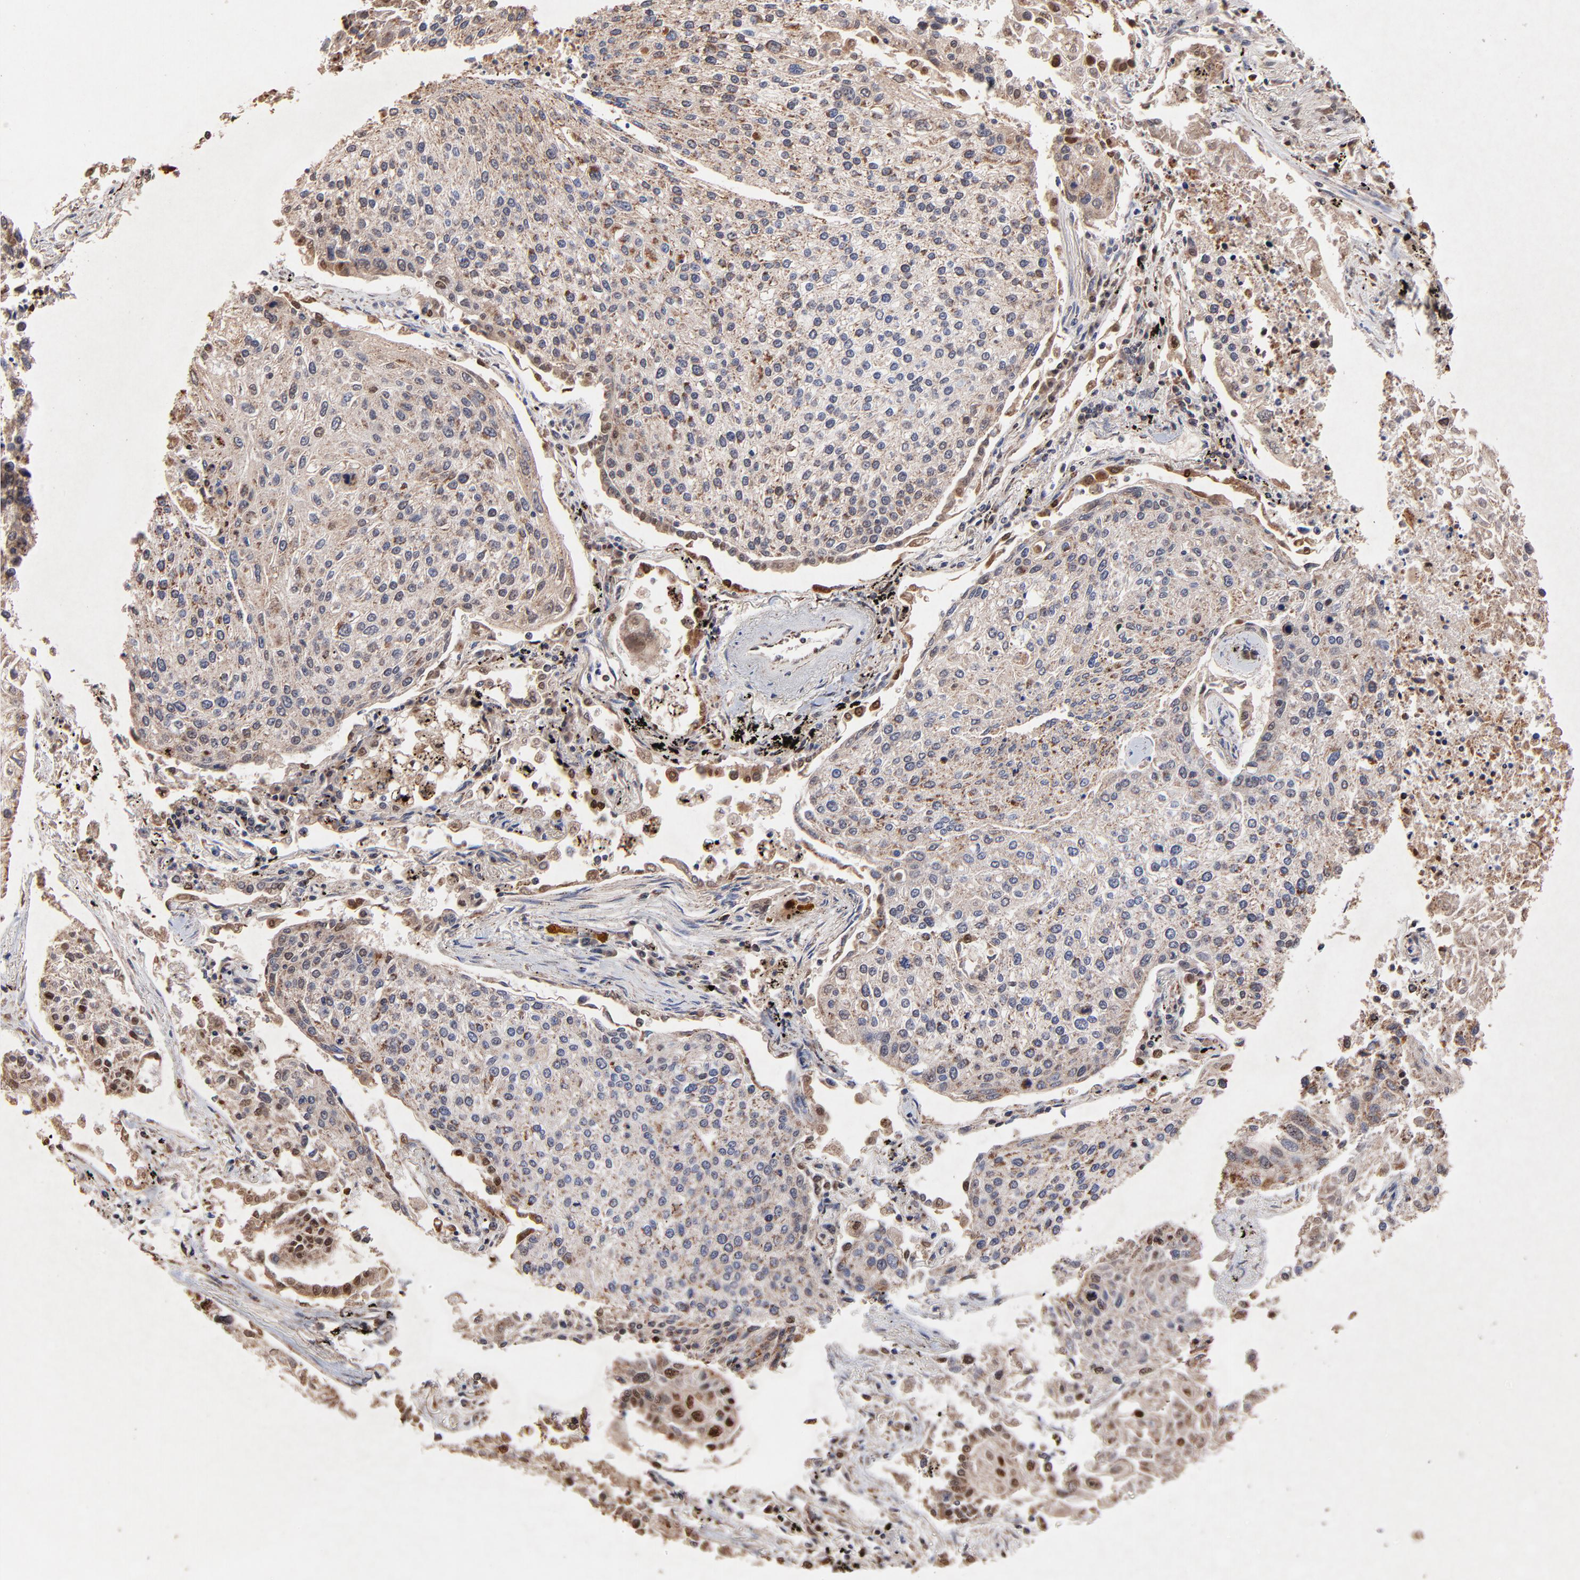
{"staining": {"intensity": "weak", "quantity": ">75%", "location": "cytoplasmic/membranous"}, "tissue": "lung cancer", "cell_type": "Tumor cells", "image_type": "cancer", "snomed": [{"axis": "morphology", "description": "Squamous cell carcinoma, NOS"}, {"axis": "topography", "description": "Lung"}], "caption": "A high-resolution micrograph shows immunohistochemistry staining of lung squamous cell carcinoma, which exhibits weak cytoplasmic/membranous expression in approximately >75% of tumor cells.", "gene": "SSBP1", "patient": {"sex": "male", "age": 75}}